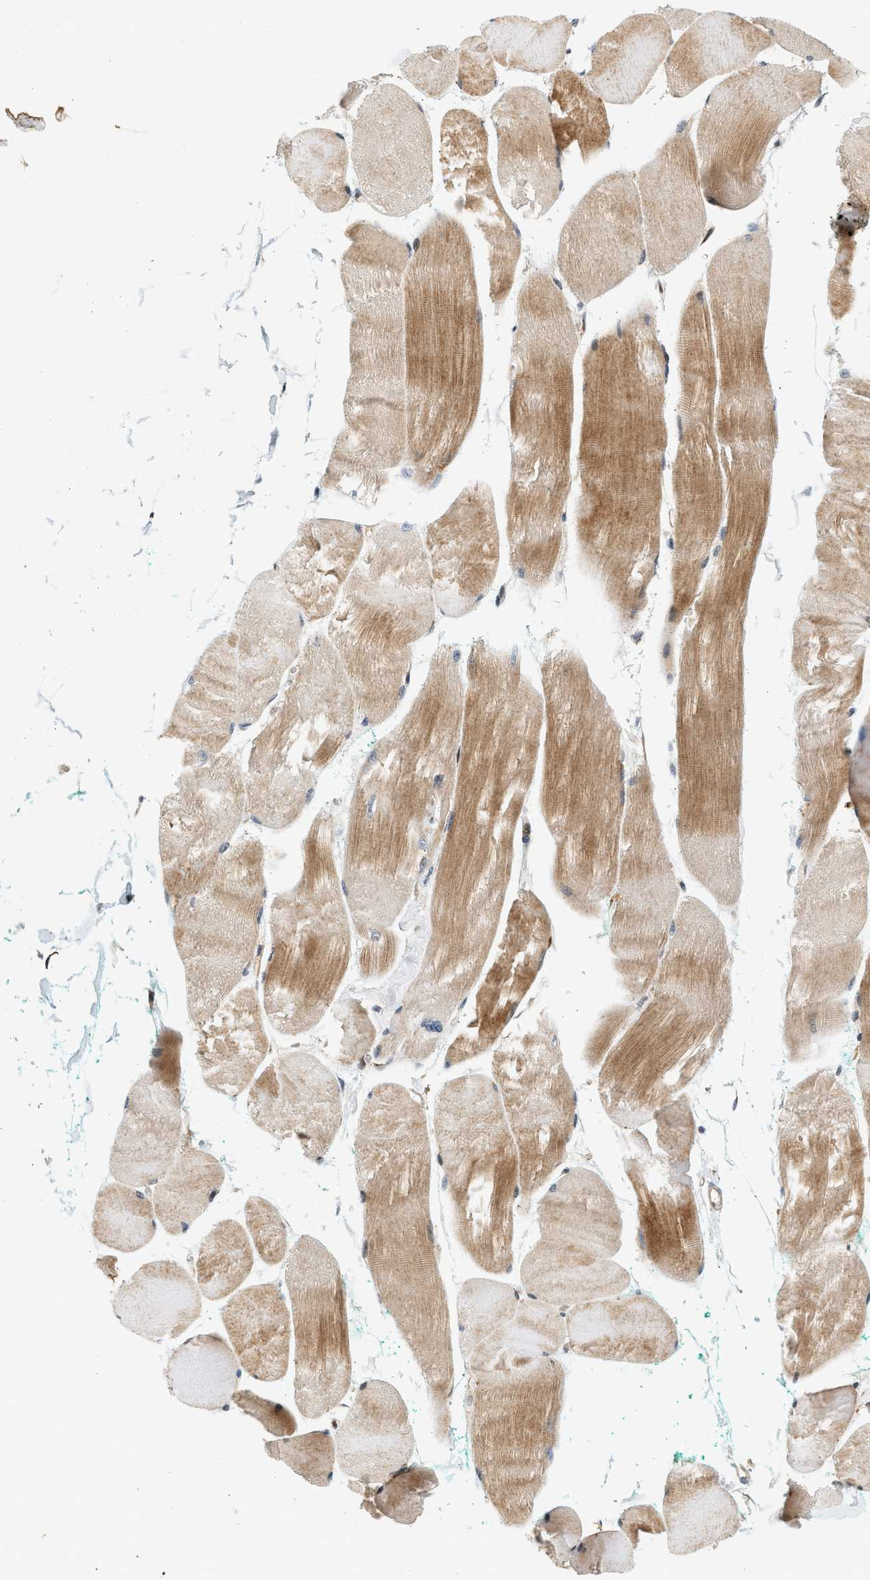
{"staining": {"intensity": "moderate", "quantity": ">75%", "location": "cytoplasmic/membranous"}, "tissue": "skeletal muscle", "cell_type": "Myocytes", "image_type": "normal", "snomed": [{"axis": "morphology", "description": "Normal tissue, NOS"}, {"axis": "morphology", "description": "Squamous cell carcinoma, NOS"}, {"axis": "topography", "description": "Skeletal muscle"}], "caption": "Approximately >75% of myocytes in benign skeletal muscle demonstrate moderate cytoplasmic/membranous protein expression as visualized by brown immunohistochemical staining.", "gene": "NRSN2", "patient": {"sex": "male", "age": 51}}